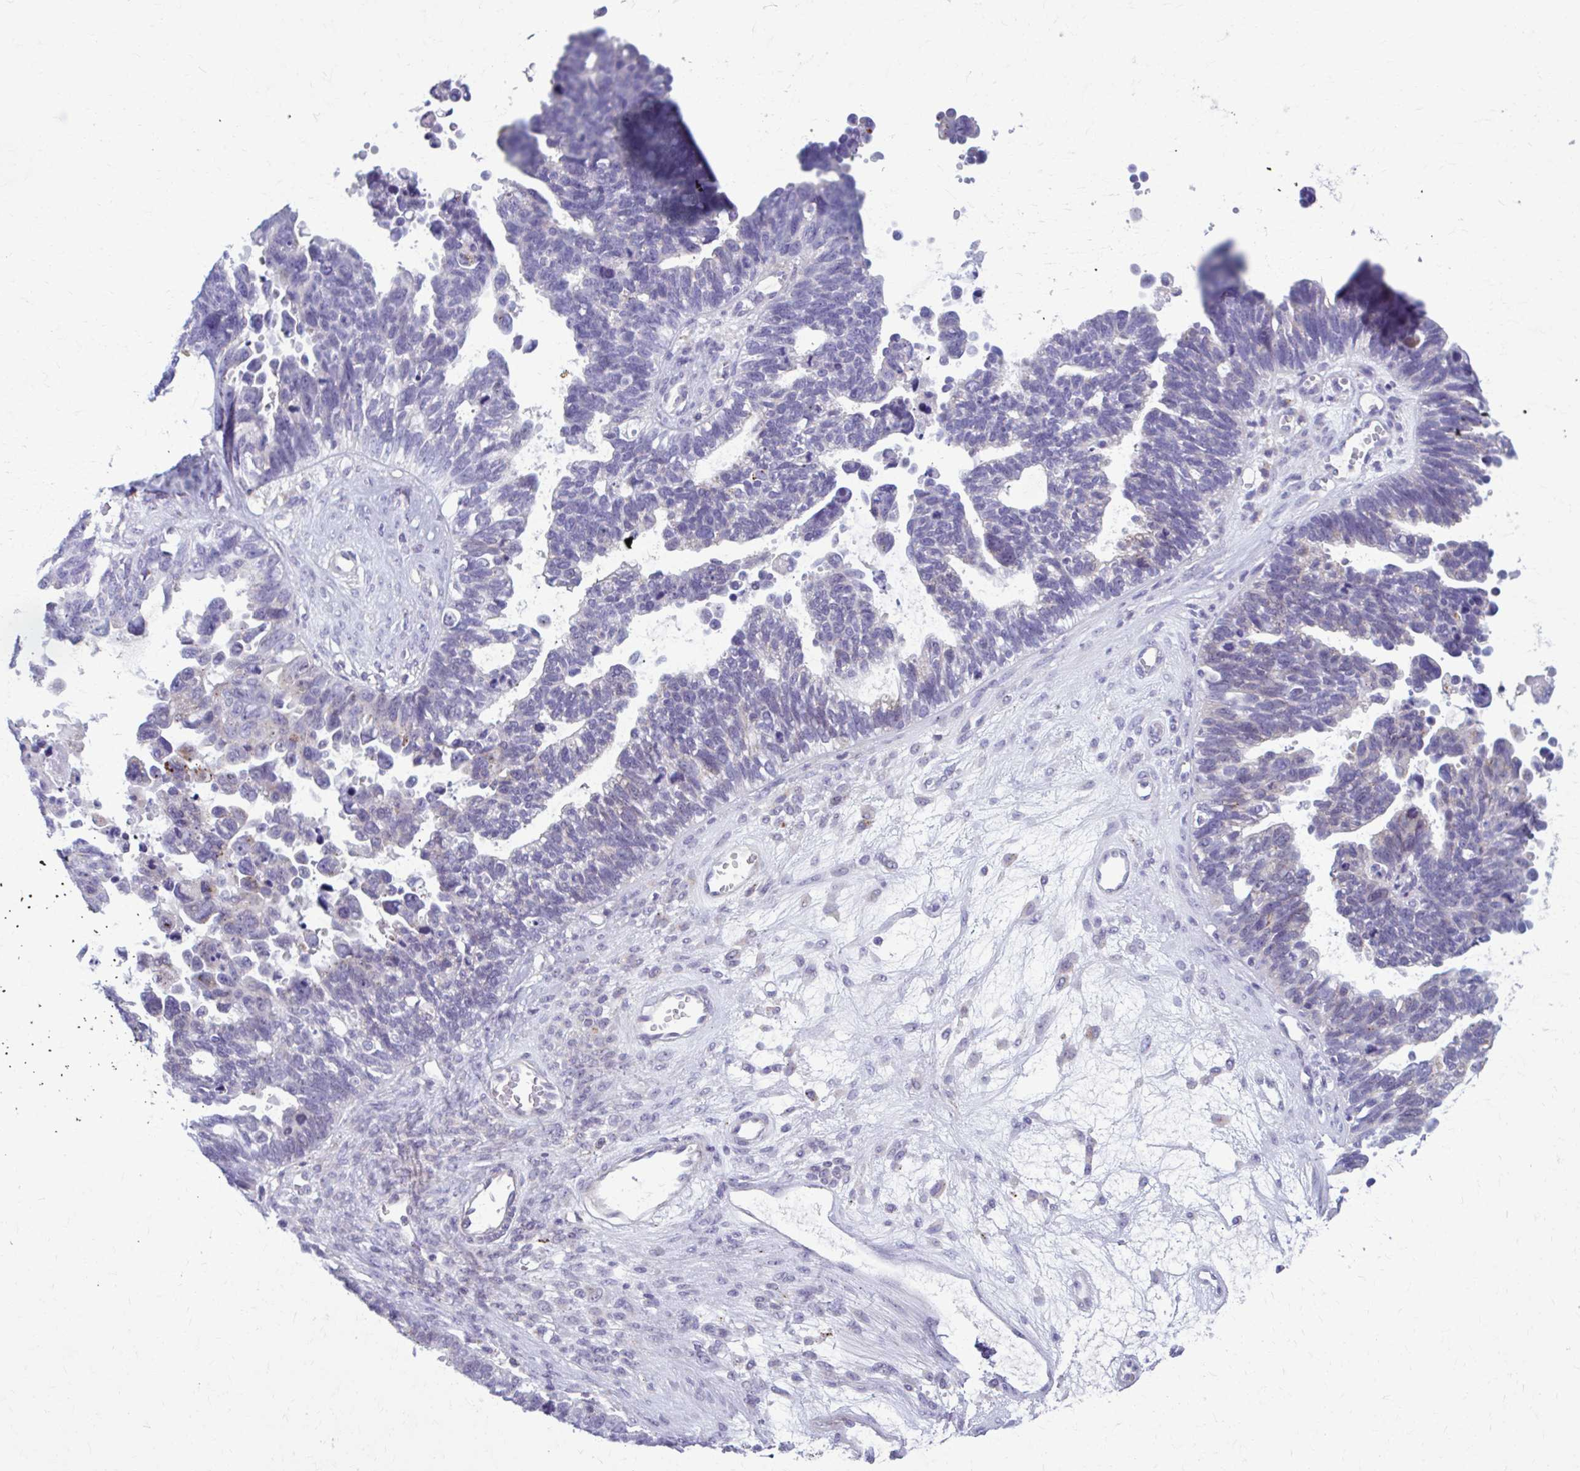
{"staining": {"intensity": "negative", "quantity": "none", "location": "none"}, "tissue": "ovarian cancer", "cell_type": "Tumor cells", "image_type": "cancer", "snomed": [{"axis": "morphology", "description": "Cystadenocarcinoma, serous, NOS"}, {"axis": "topography", "description": "Ovary"}], "caption": "Immunohistochemical staining of human ovarian serous cystadenocarcinoma demonstrates no significant positivity in tumor cells.", "gene": "C12orf71", "patient": {"sex": "female", "age": 60}}